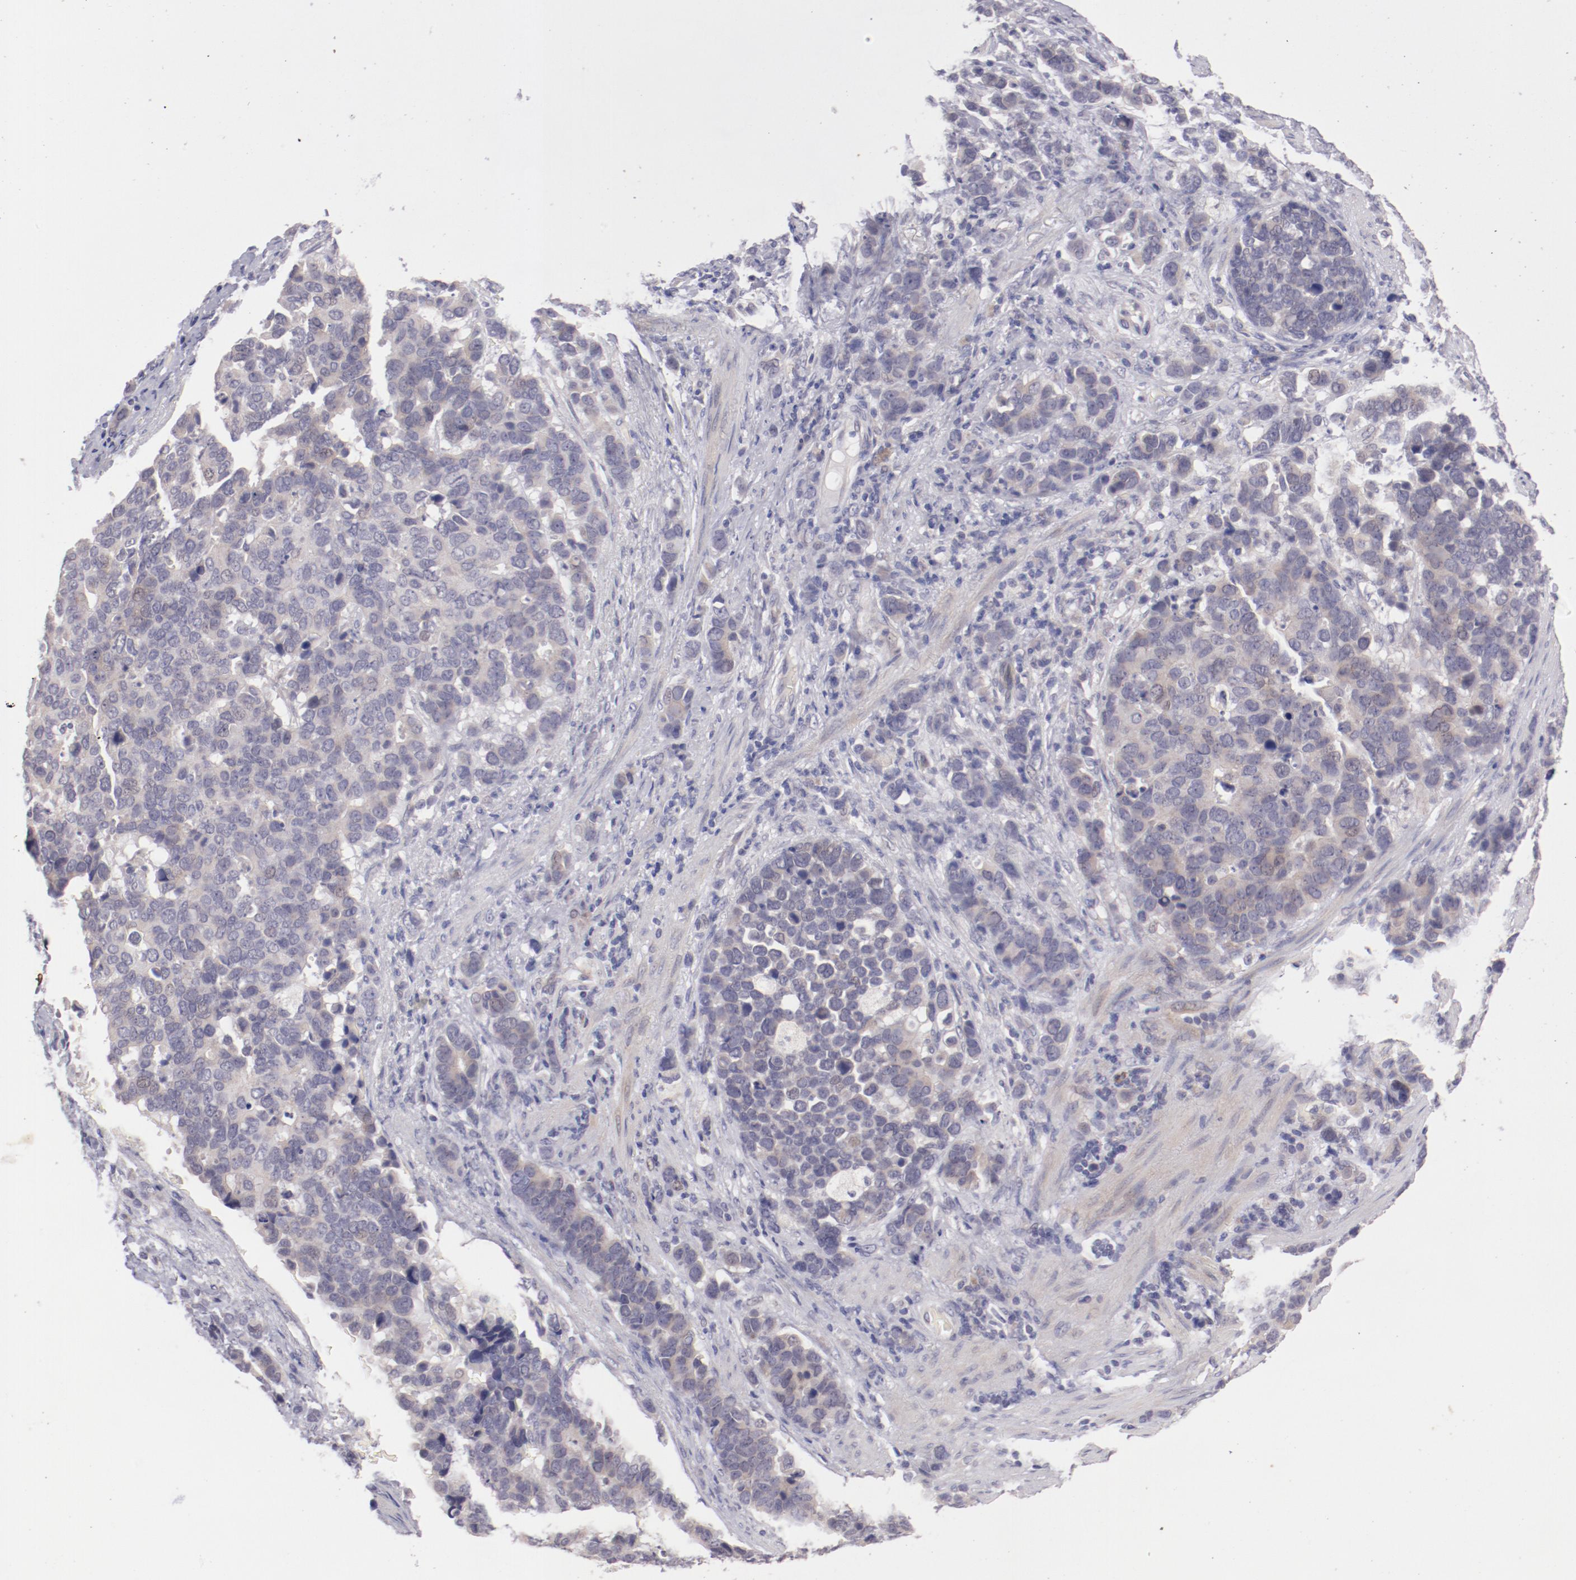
{"staining": {"intensity": "weak", "quantity": "25%-75%", "location": "cytoplasmic/membranous"}, "tissue": "stomach cancer", "cell_type": "Tumor cells", "image_type": "cancer", "snomed": [{"axis": "morphology", "description": "Adenocarcinoma, NOS"}, {"axis": "topography", "description": "Stomach, upper"}], "caption": "This is a photomicrograph of immunohistochemistry (IHC) staining of stomach cancer, which shows weak staining in the cytoplasmic/membranous of tumor cells.", "gene": "TRAF3", "patient": {"sex": "male", "age": 71}}